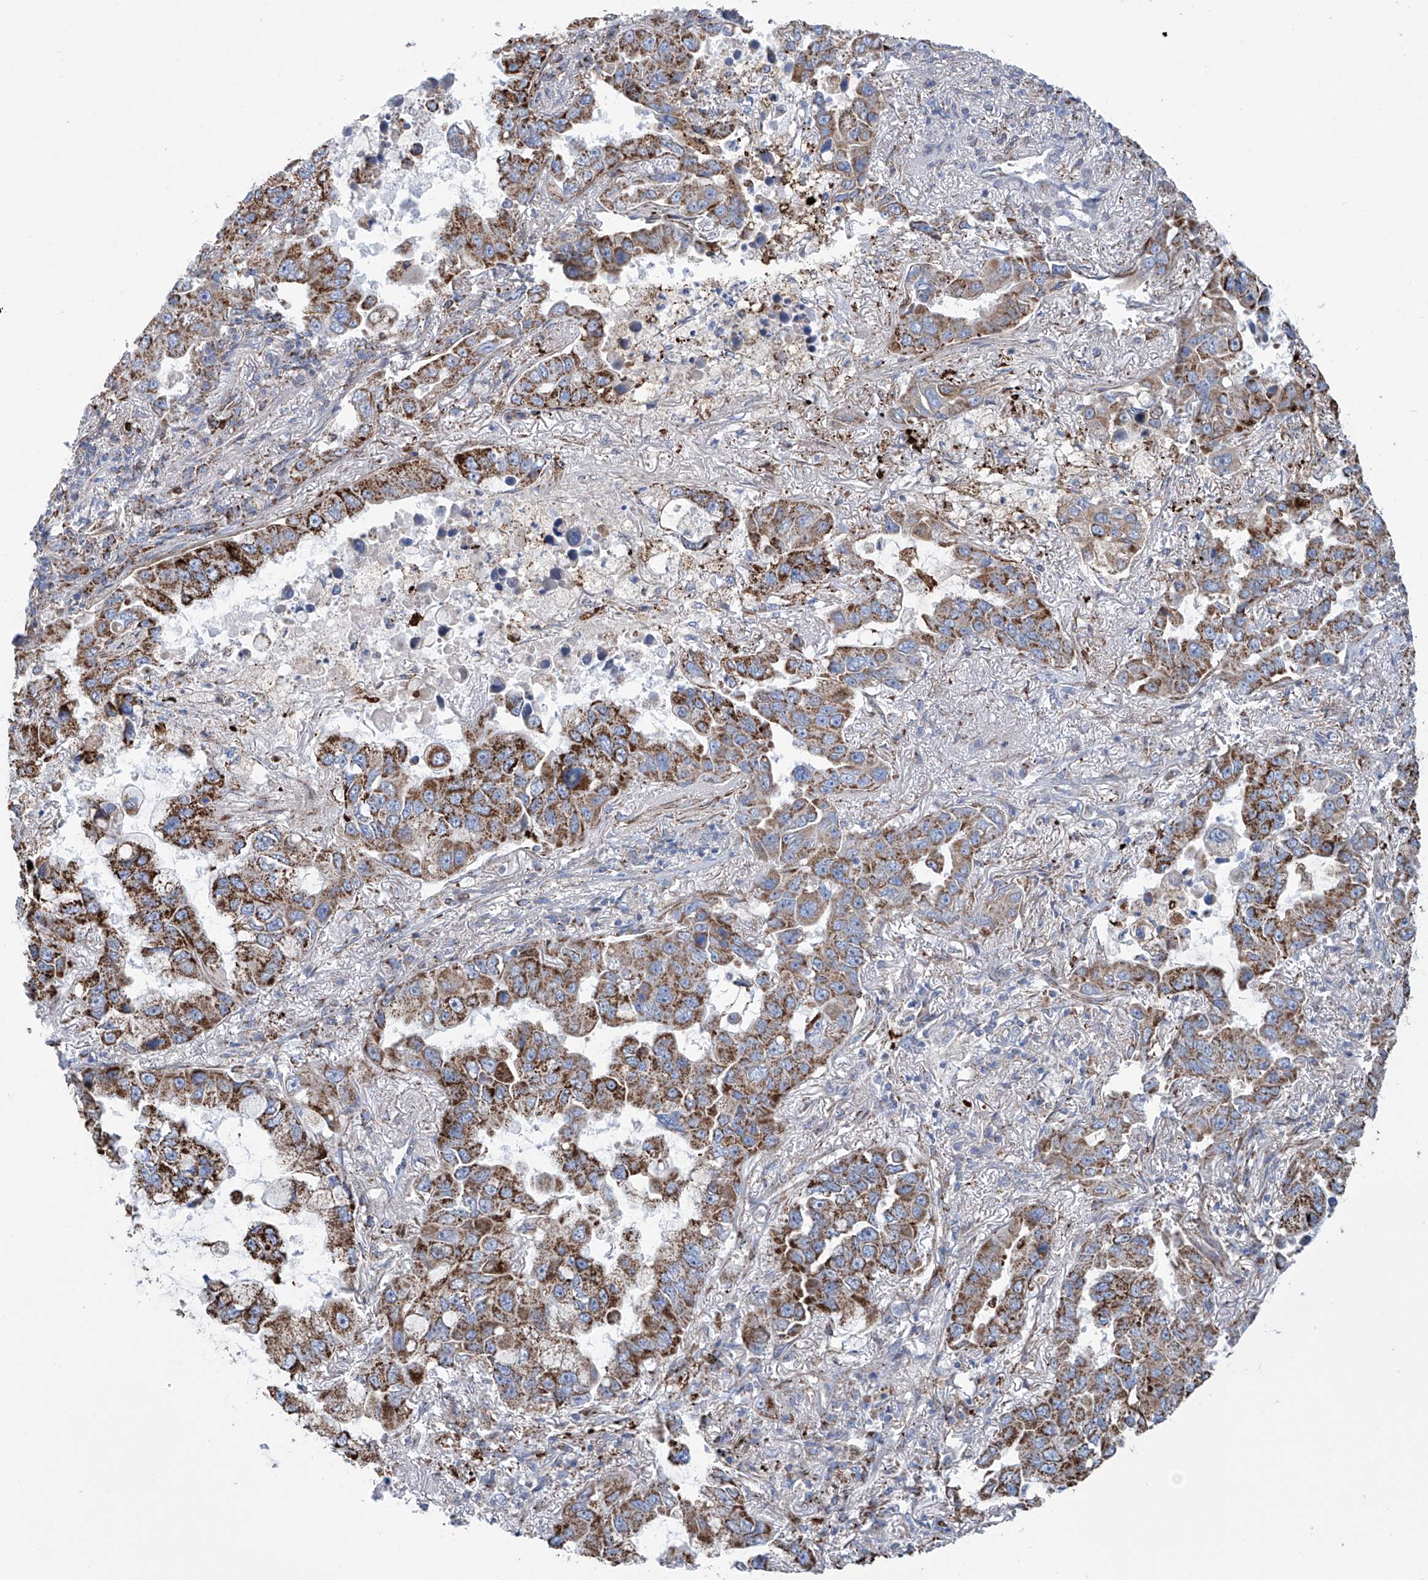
{"staining": {"intensity": "strong", "quantity": ">75%", "location": "cytoplasmic/membranous"}, "tissue": "lung cancer", "cell_type": "Tumor cells", "image_type": "cancer", "snomed": [{"axis": "morphology", "description": "Adenocarcinoma, NOS"}, {"axis": "topography", "description": "Lung"}], "caption": "Immunohistochemical staining of human lung adenocarcinoma shows high levels of strong cytoplasmic/membranous protein positivity in about >75% of tumor cells.", "gene": "ALDH6A1", "patient": {"sex": "male", "age": 64}}